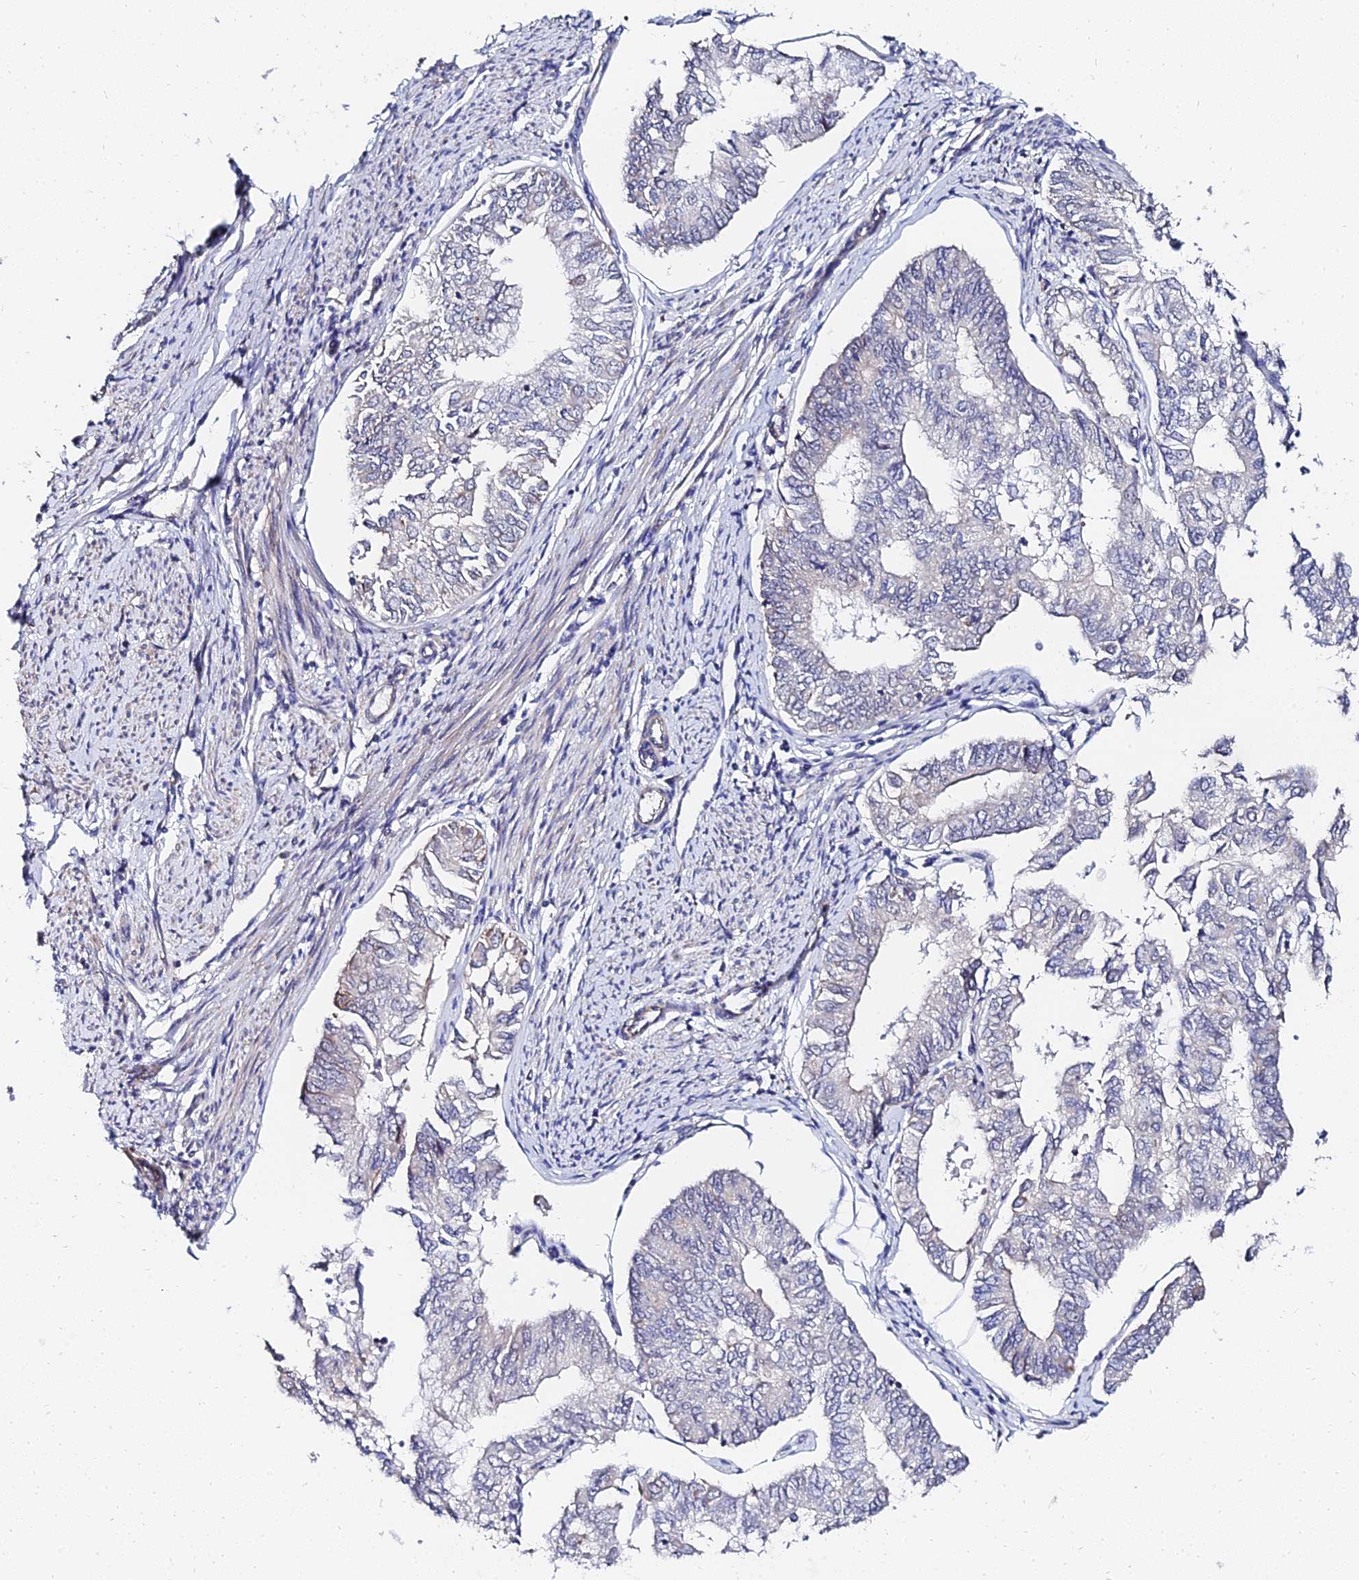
{"staining": {"intensity": "moderate", "quantity": "<25%", "location": "cytoplasmic/membranous"}, "tissue": "endometrial cancer", "cell_type": "Tumor cells", "image_type": "cancer", "snomed": [{"axis": "morphology", "description": "Adenocarcinoma, NOS"}, {"axis": "topography", "description": "Endometrium"}], "caption": "Endometrial cancer tissue exhibits moderate cytoplasmic/membranous positivity in about <25% of tumor cells, visualized by immunohistochemistry.", "gene": "BORCS8", "patient": {"sex": "female", "age": 68}}